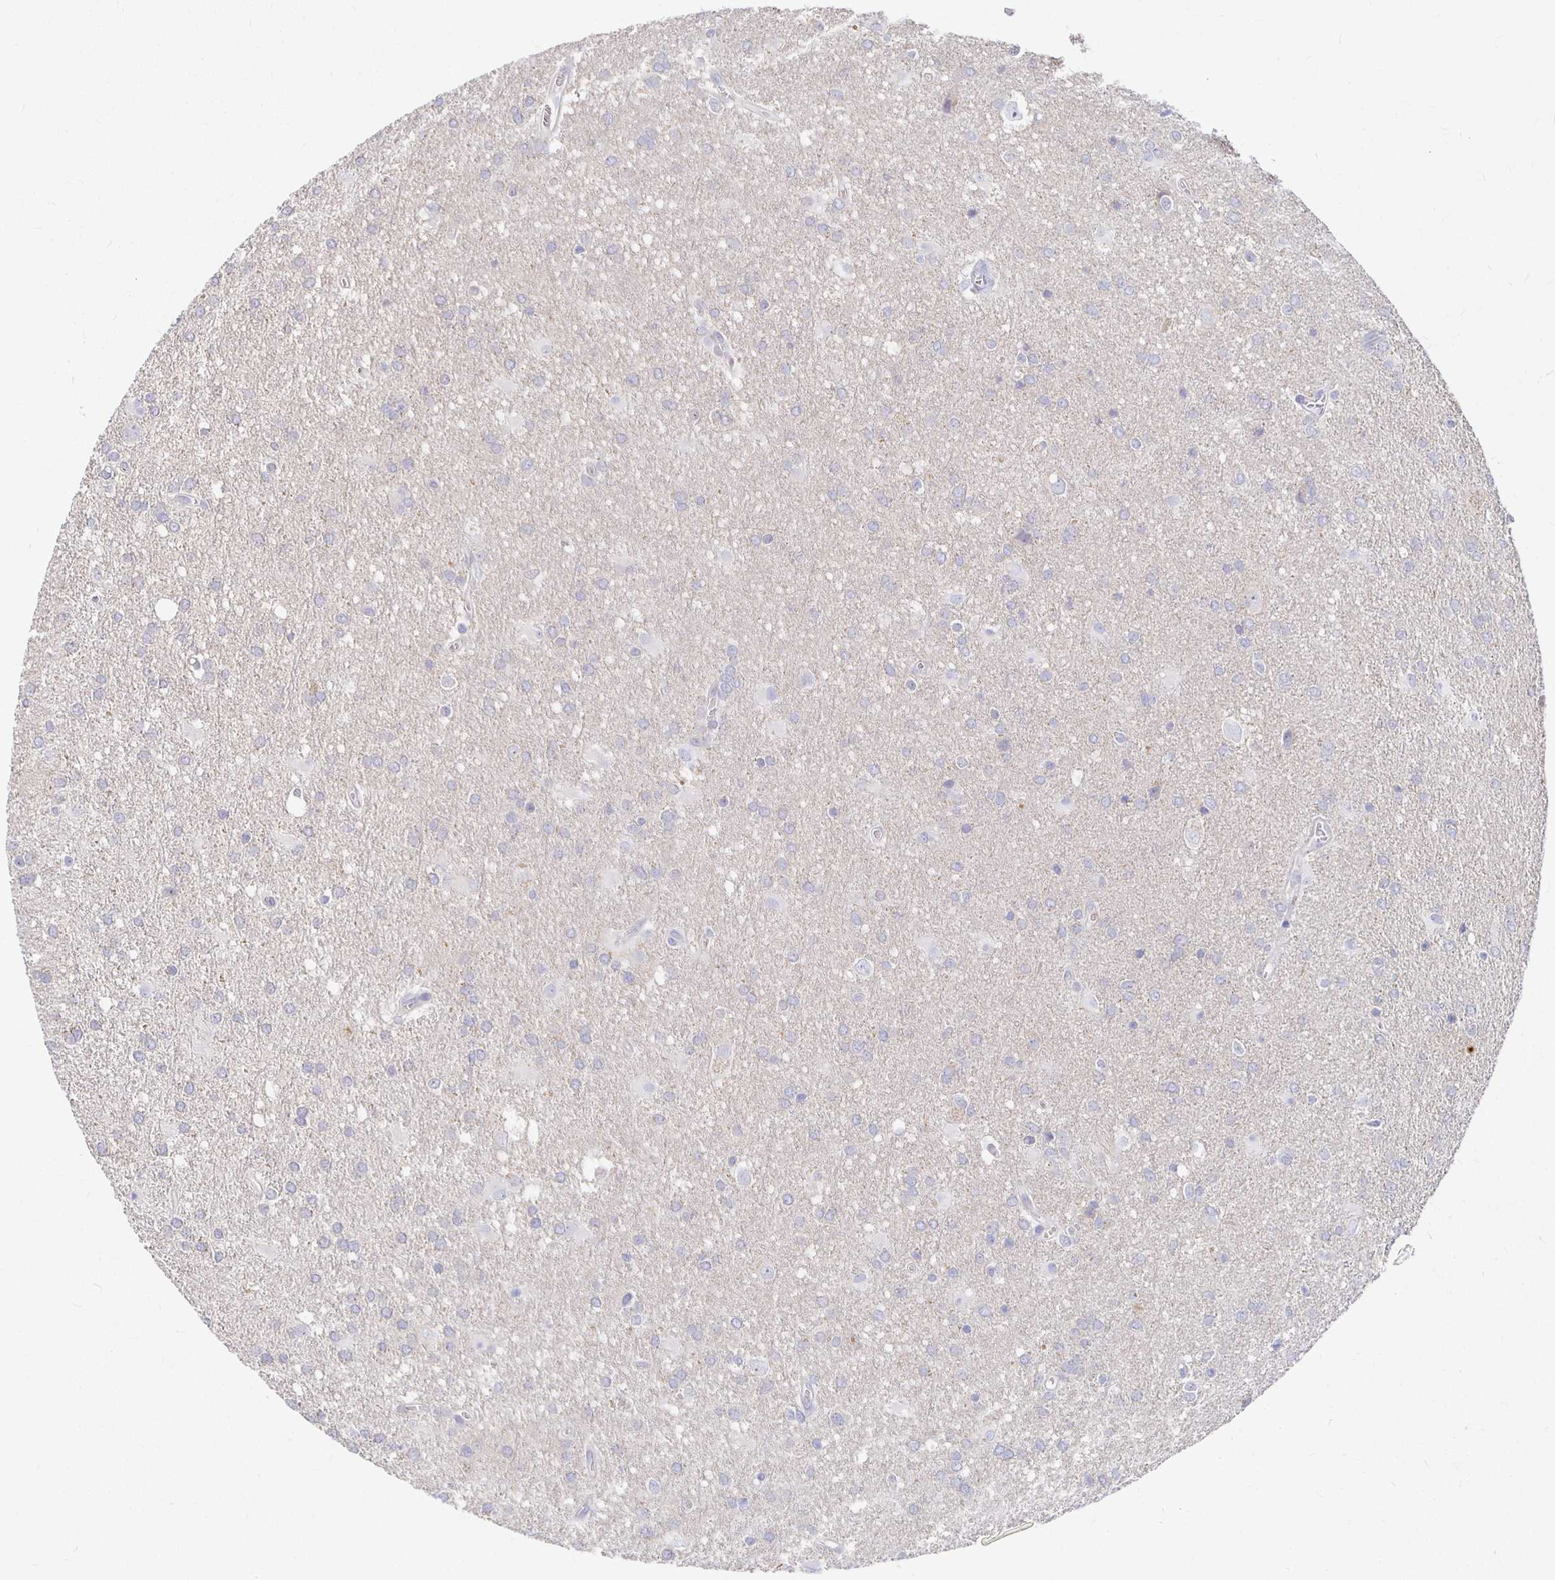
{"staining": {"intensity": "negative", "quantity": "none", "location": "none"}, "tissue": "glioma", "cell_type": "Tumor cells", "image_type": "cancer", "snomed": [{"axis": "morphology", "description": "Glioma, malignant, Low grade"}, {"axis": "topography", "description": "Brain"}], "caption": "High power microscopy micrograph of an immunohistochemistry (IHC) image of malignant low-grade glioma, revealing no significant positivity in tumor cells. (Stains: DAB (3,3'-diaminobenzidine) immunohistochemistry (IHC) with hematoxylin counter stain, Microscopy: brightfield microscopy at high magnification).", "gene": "FKRP", "patient": {"sex": "male", "age": 66}}